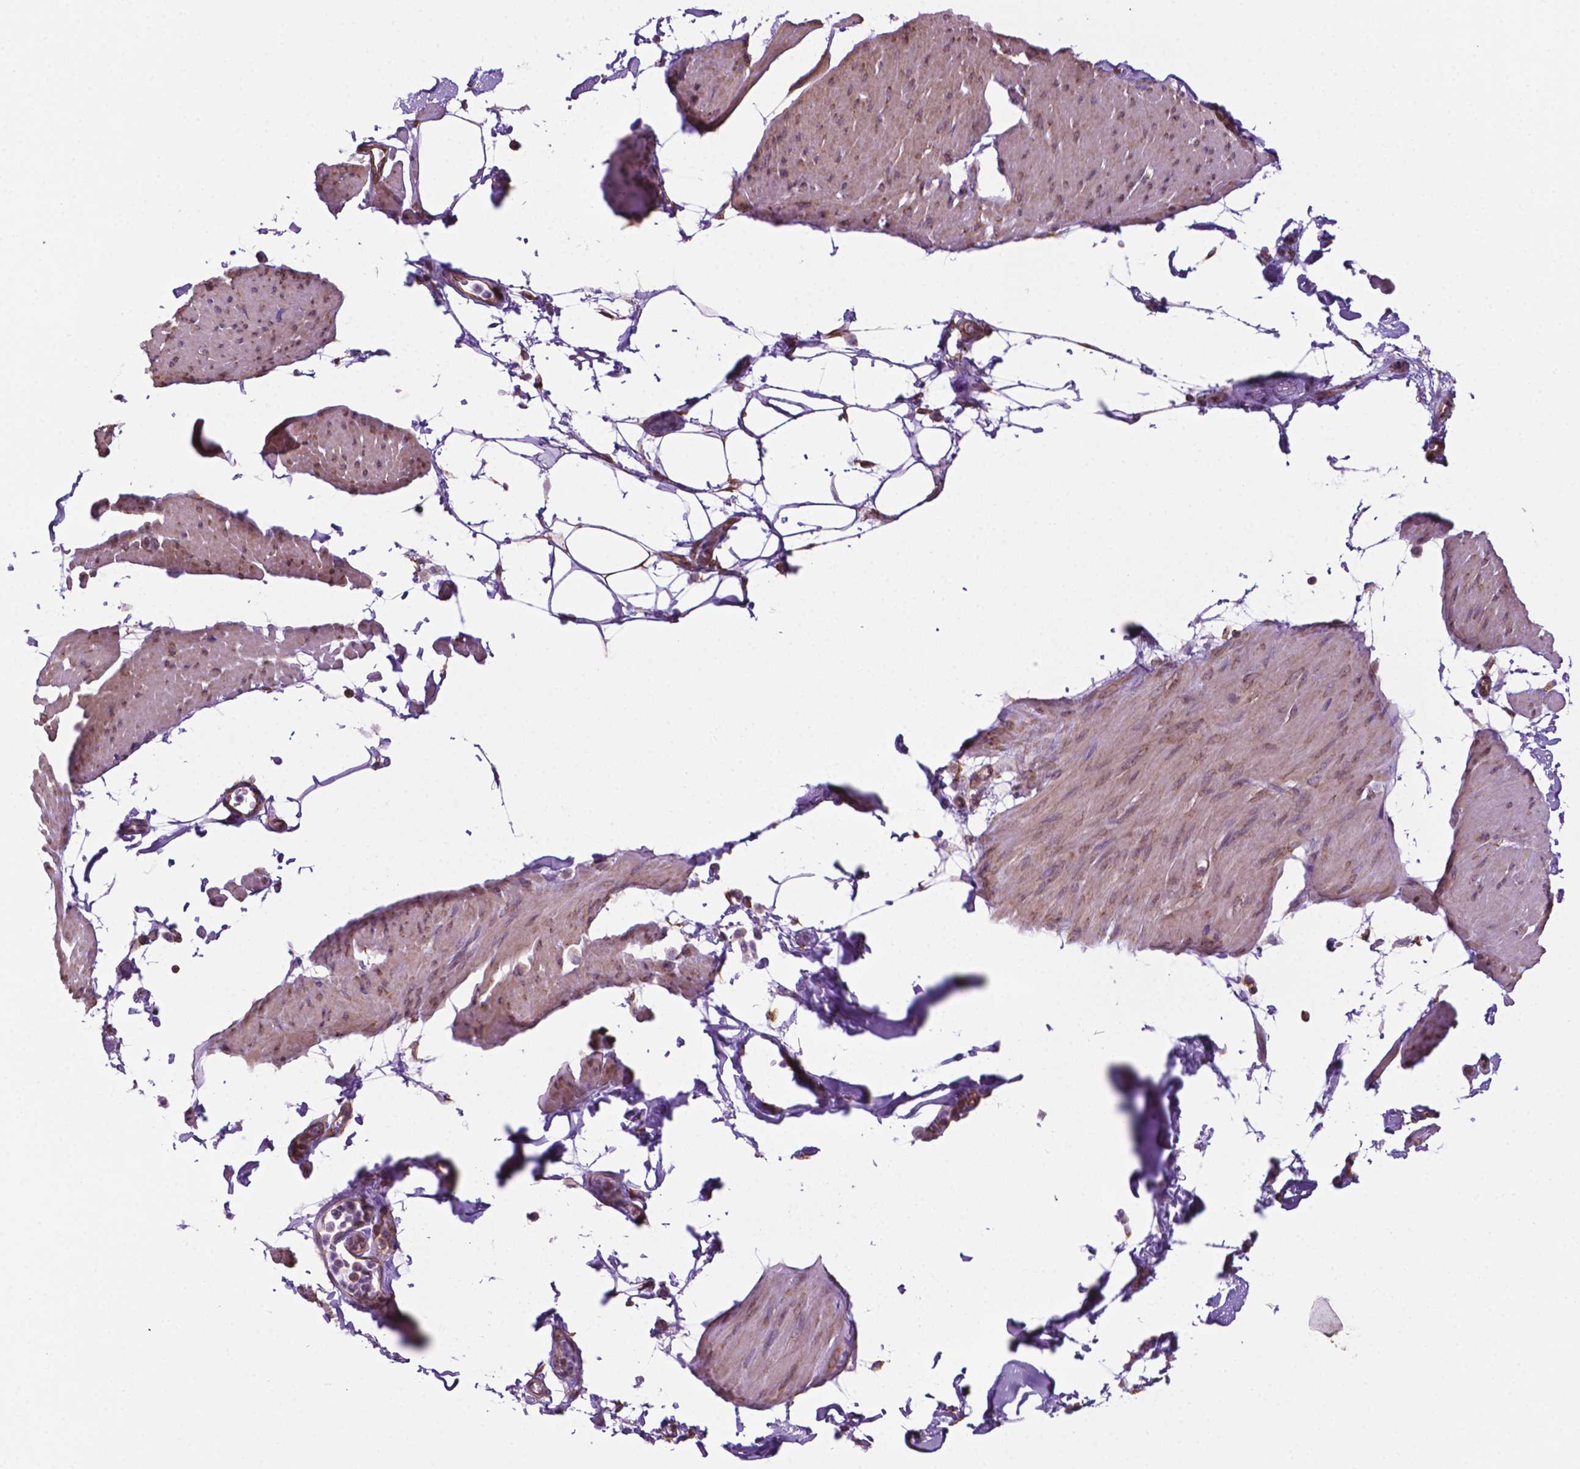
{"staining": {"intensity": "weak", "quantity": "<25%", "location": "cytoplasmic/membranous"}, "tissue": "smooth muscle", "cell_type": "Smooth muscle cells", "image_type": "normal", "snomed": [{"axis": "morphology", "description": "Normal tissue, NOS"}, {"axis": "topography", "description": "Adipose tissue"}, {"axis": "topography", "description": "Smooth muscle"}, {"axis": "topography", "description": "Peripheral nerve tissue"}], "caption": "This micrograph is of normal smooth muscle stained with immunohistochemistry to label a protein in brown with the nuclei are counter-stained blue. There is no staining in smooth muscle cells. (DAB immunohistochemistry (IHC) with hematoxylin counter stain).", "gene": "RPL29", "patient": {"sex": "male", "age": 83}}